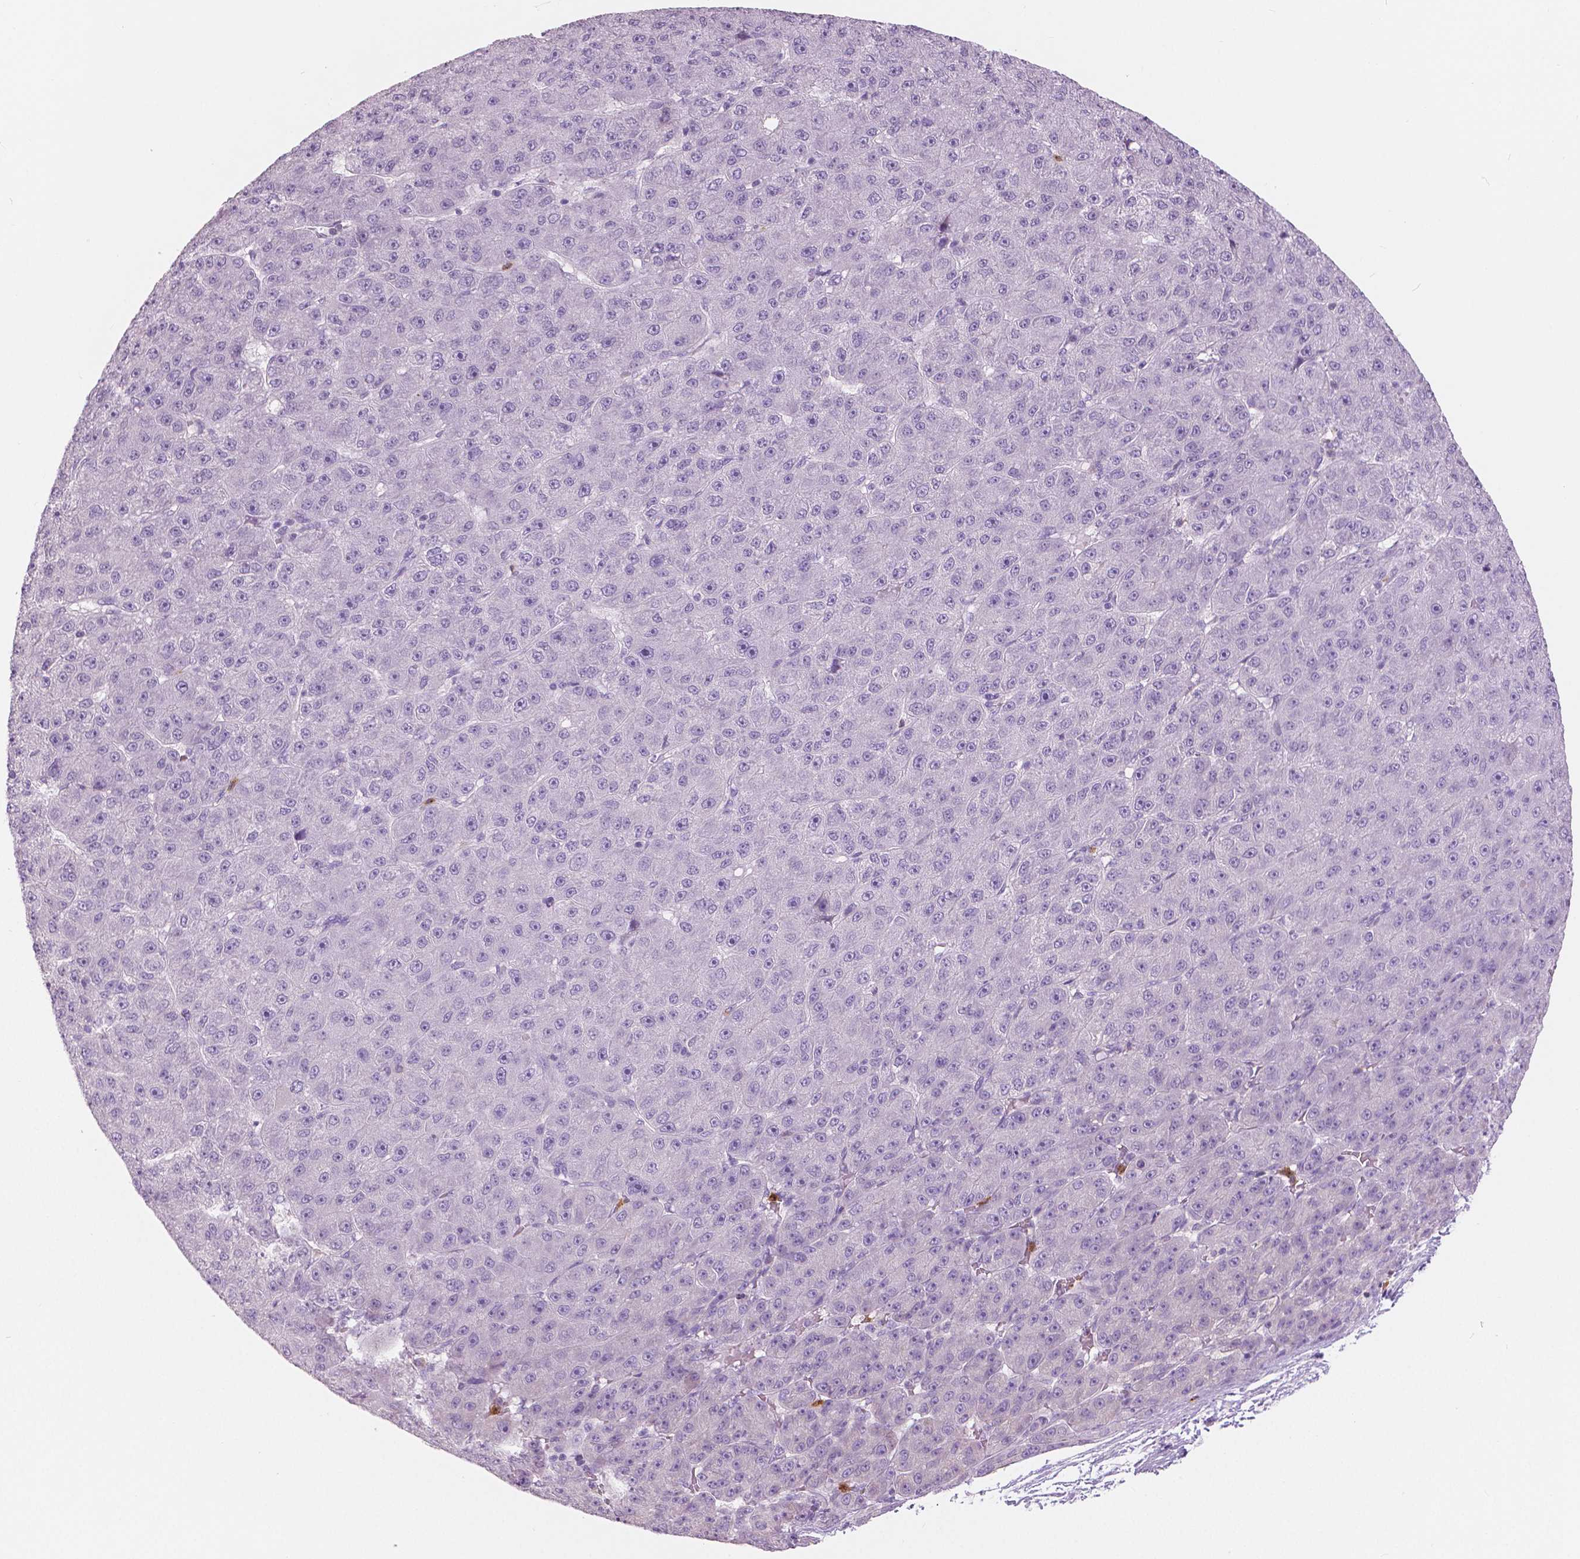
{"staining": {"intensity": "negative", "quantity": "none", "location": "none"}, "tissue": "liver cancer", "cell_type": "Tumor cells", "image_type": "cancer", "snomed": [{"axis": "morphology", "description": "Carcinoma, Hepatocellular, NOS"}, {"axis": "topography", "description": "Liver"}], "caption": "Histopathology image shows no significant protein staining in tumor cells of liver cancer (hepatocellular carcinoma).", "gene": "CXCR2", "patient": {"sex": "male", "age": 67}}